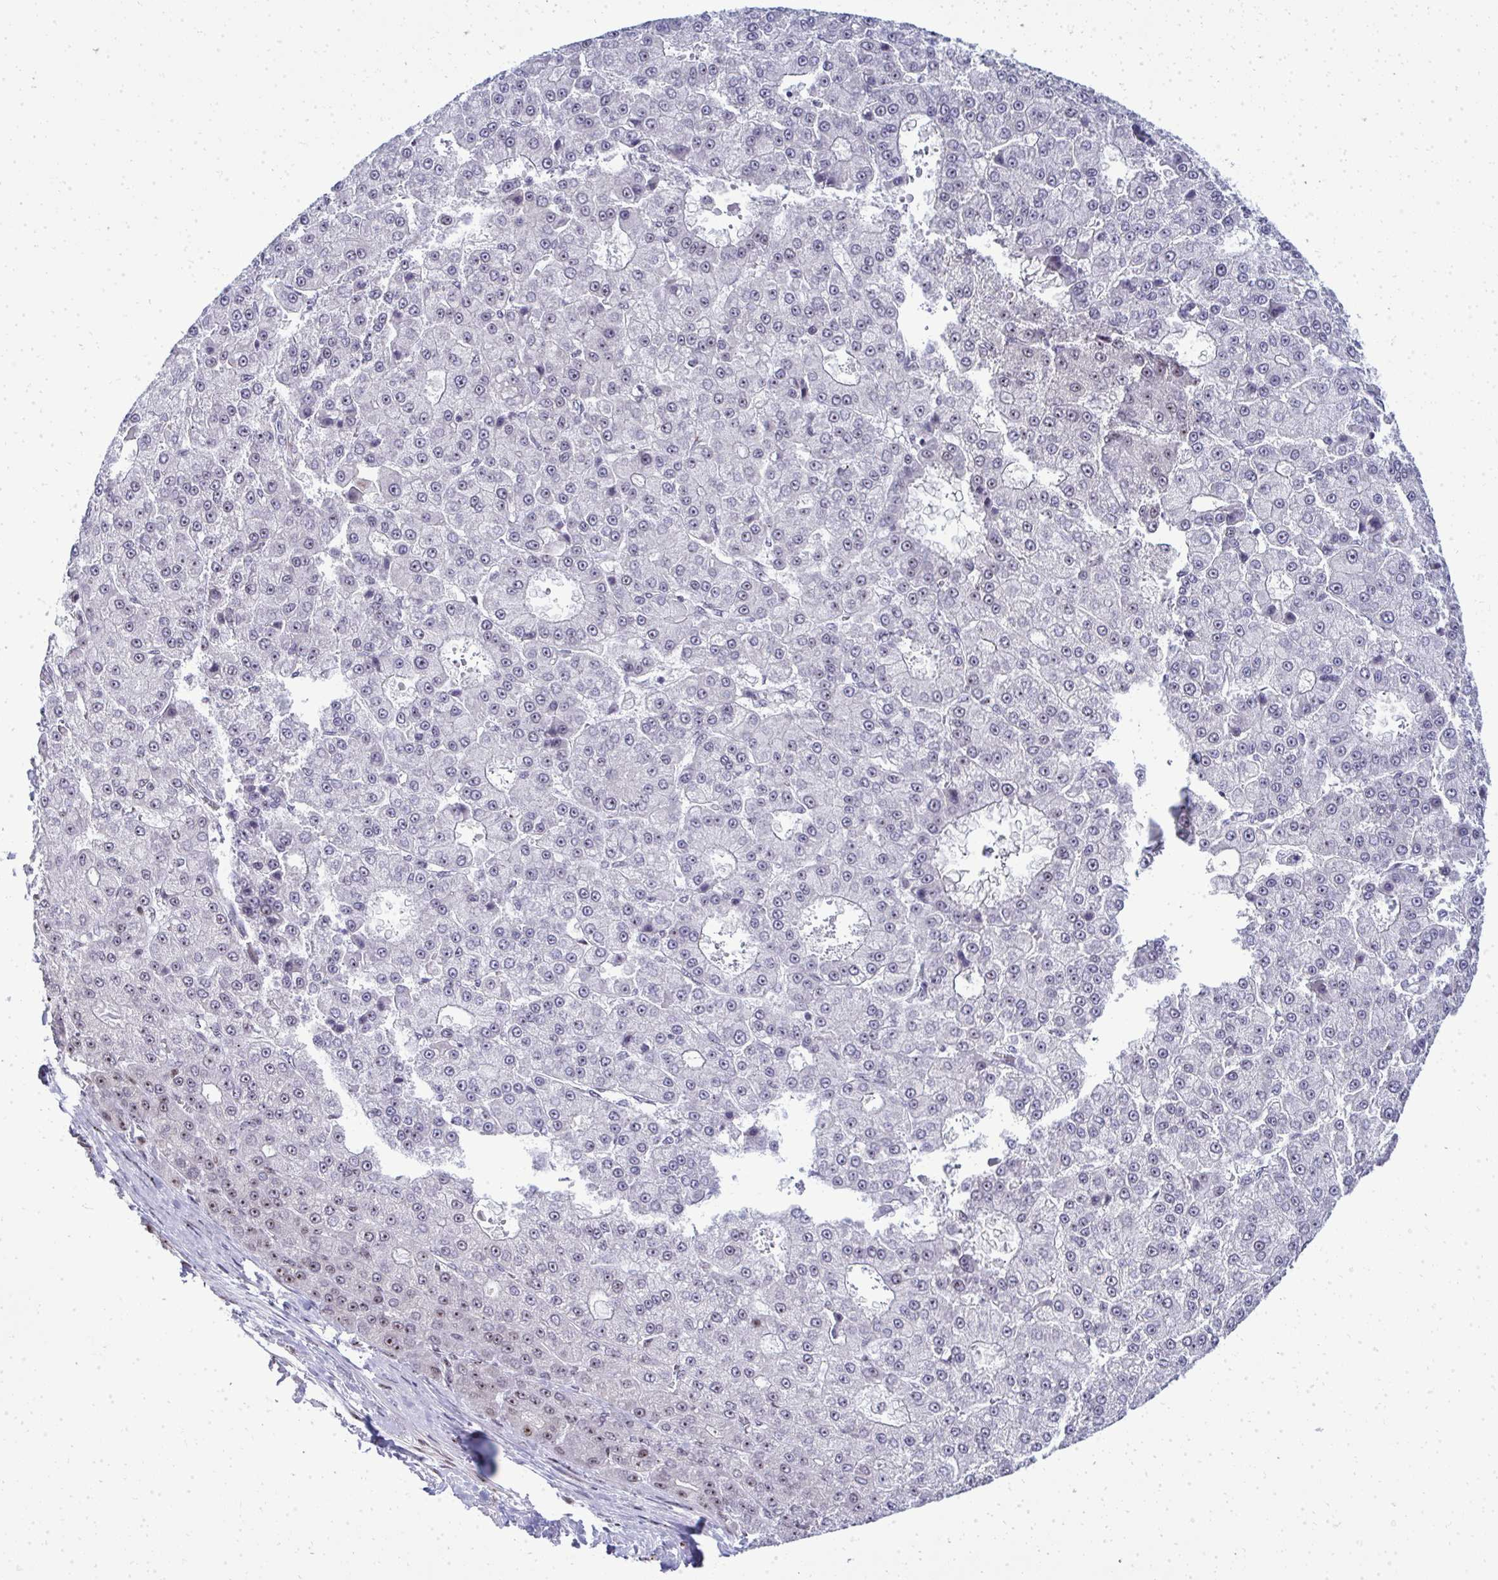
{"staining": {"intensity": "moderate", "quantity": "<25%", "location": "nuclear"}, "tissue": "liver cancer", "cell_type": "Tumor cells", "image_type": "cancer", "snomed": [{"axis": "morphology", "description": "Carcinoma, Hepatocellular, NOS"}, {"axis": "topography", "description": "Liver"}], "caption": "Human liver cancer stained with a brown dye shows moderate nuclear positive staining in about <25% of tumor cells.", "gene": "SIRT7", "patient": {"sex": "male", "age": 70}}